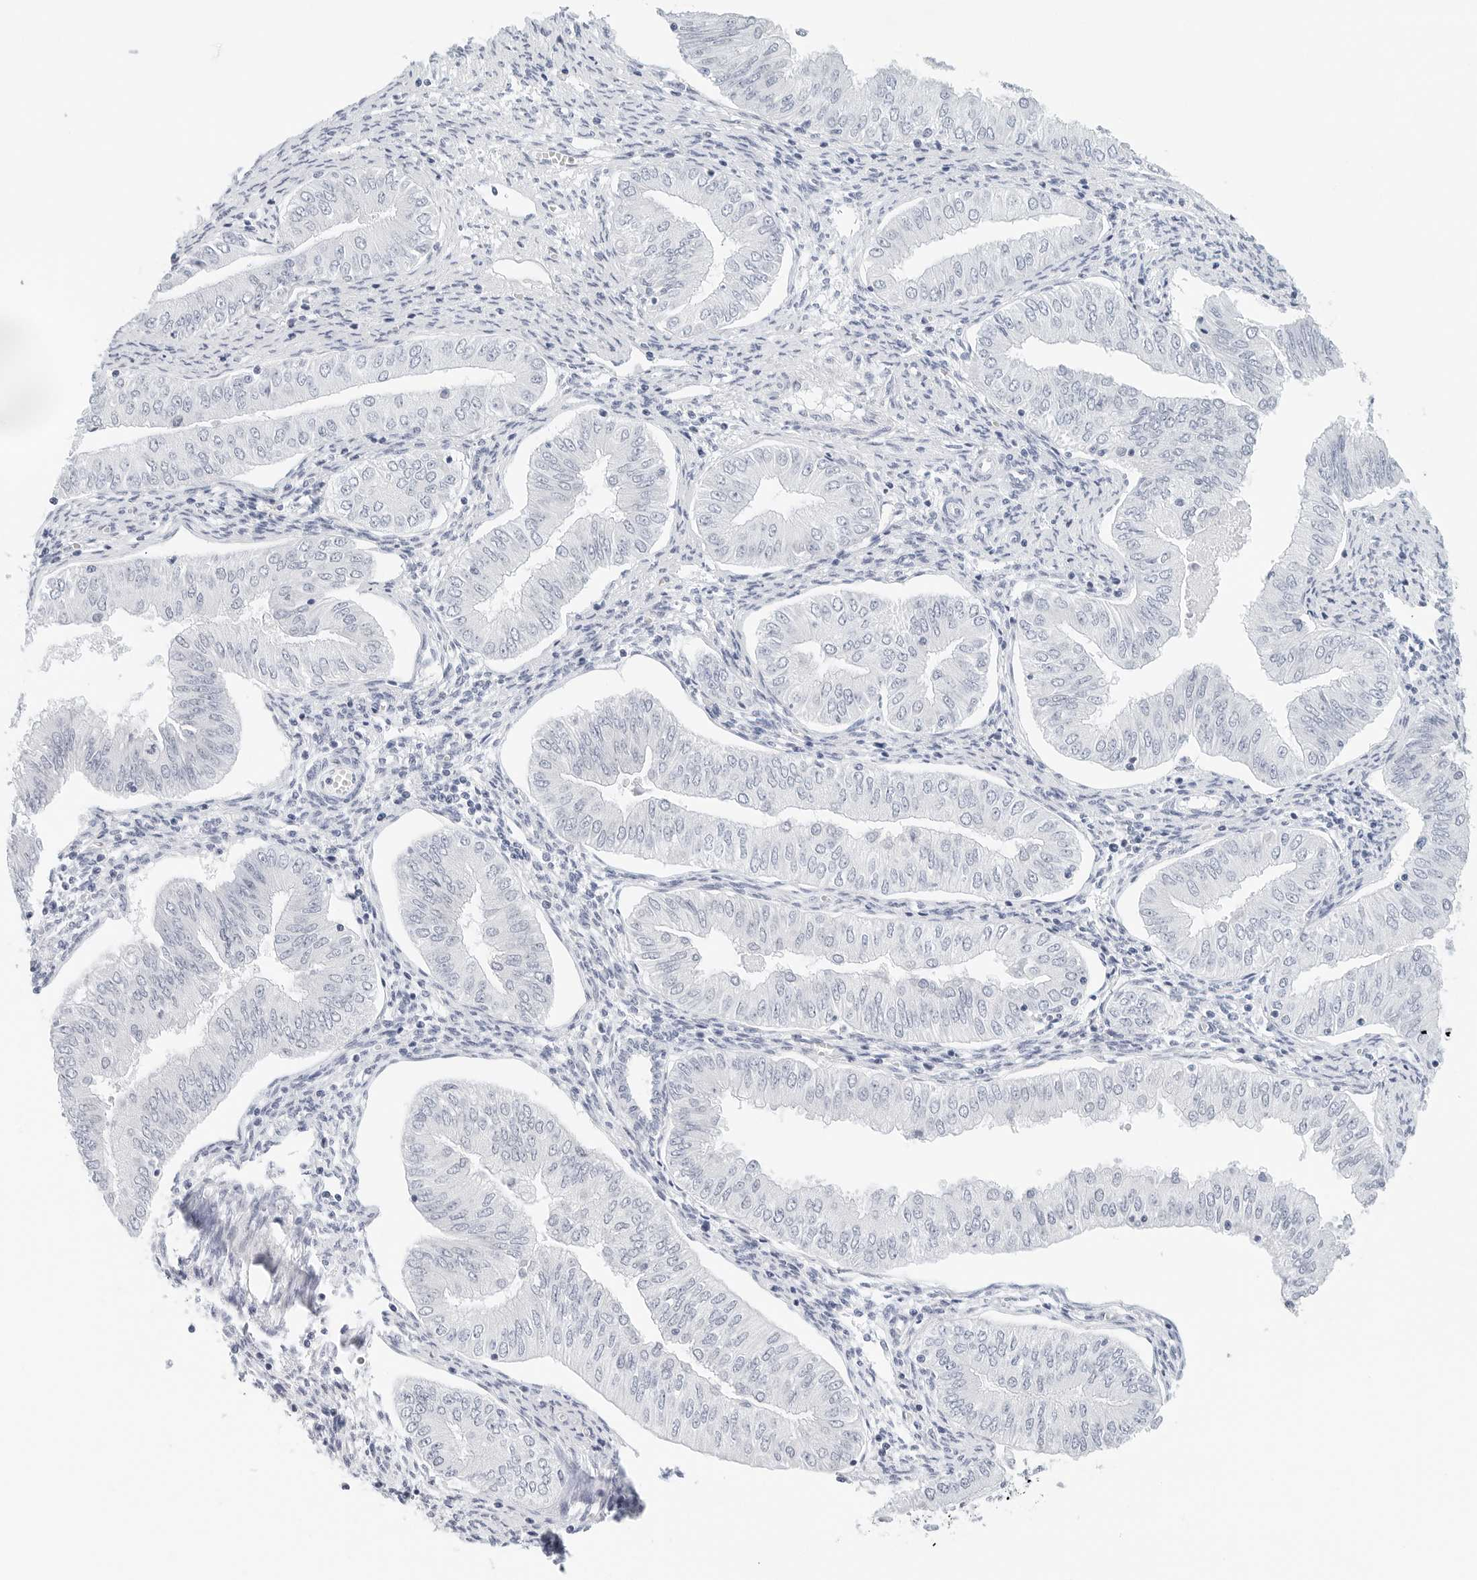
{"staining": {"intensity": "negative", "quantity": "none", "location": "none"}, "tissue": "endometrial cancer", "cell_type": "Tumor cells", "image_type": "cancer", "snomed": [{"axis": "morphology", "description": "Normal tissue, NOS"}, {"axis": "morphology", "description": "Adenocarcinoma, NOS"}, {"axis": "topography", "description": "Endometrium"}], "caption": "Immunohistochemistry histopathology image of neoplastic tissue: human endometrial adenocarcinoma stained with DAB shows no significant protein staining in tumor cells.", "gene": "CD22", "patient": {"sex": "female", "age": 53}}